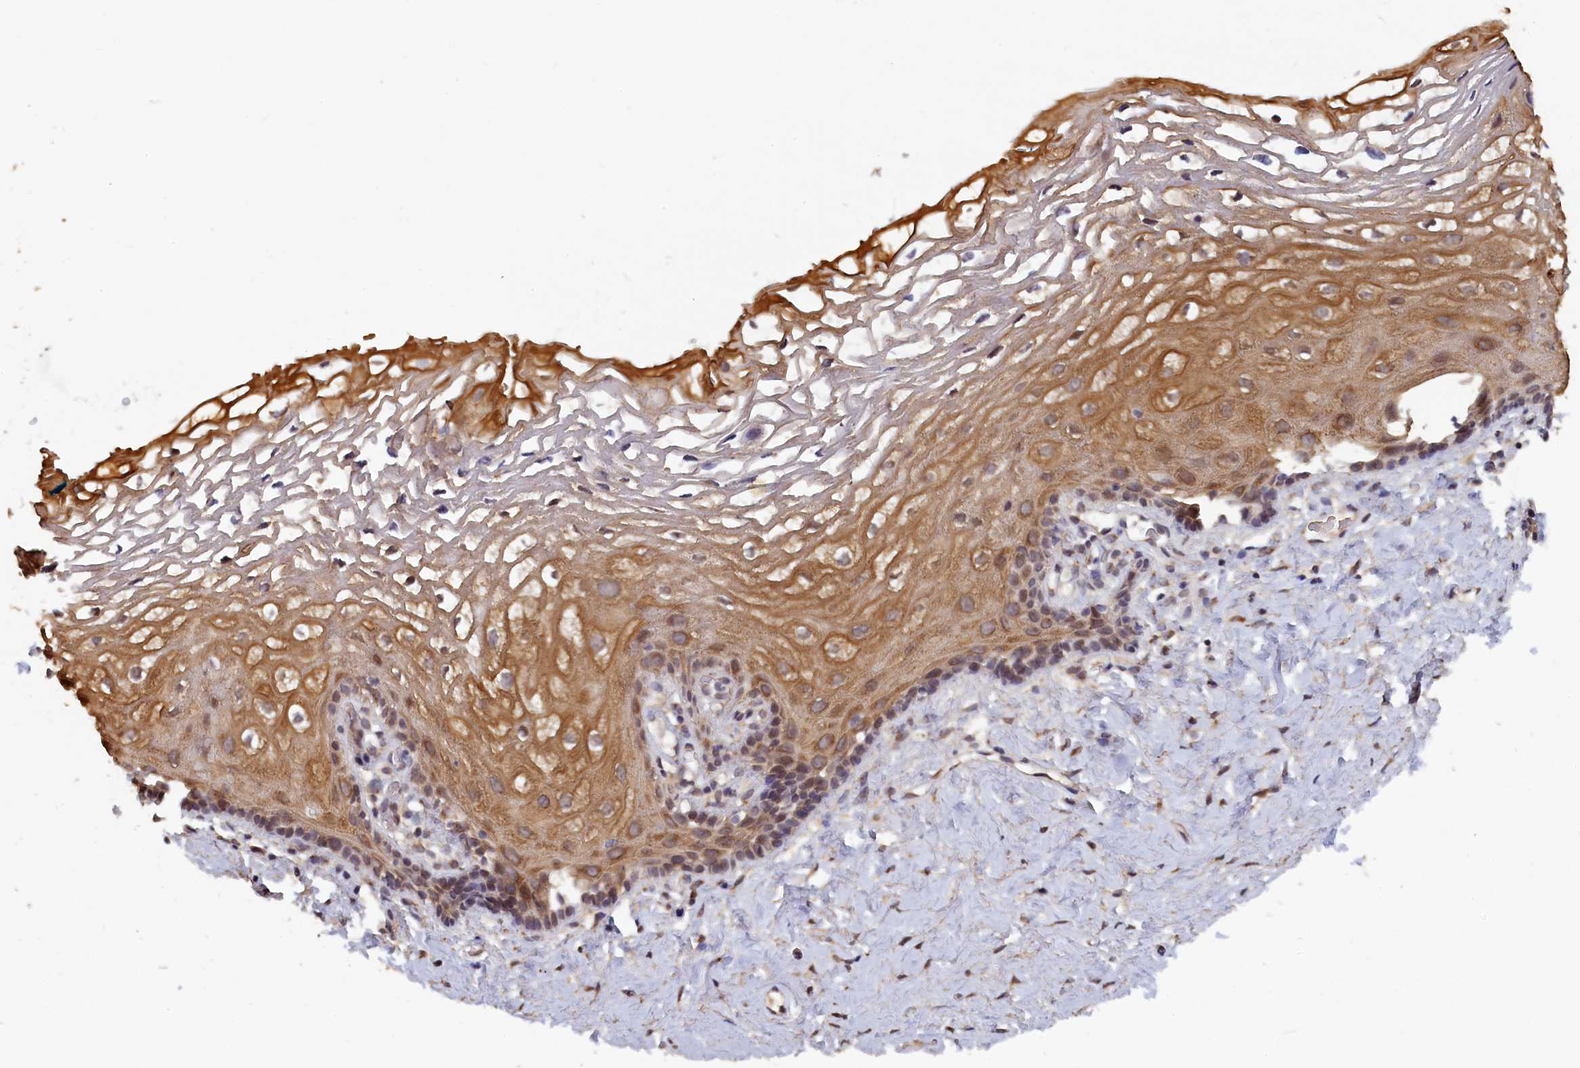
{"staining": {"intensity": "moderate", "quantity": ">75%", "location": "cytoplasmic/membranous"}, "tissue": "vagina", "cell_type": "Squamous epithelial cells", "image_type": "normal", "snomed": [{"axis": "morphology", "description": "Normal tissue, NOS"}, {"axis": "morphology", "description": "Adenocarcinoma, NOS"}, {"axis": "topography", "description": "Rectum"}, {"axis": "topography", "description": "Vagina"}], "caption": "Moderate cytoplasmic/membranous protein staining is identified in about >75% of squamous epithelial cells in vagina.", "gene": "PIGQ", "patient": {"sex": "female", "age": 71}}